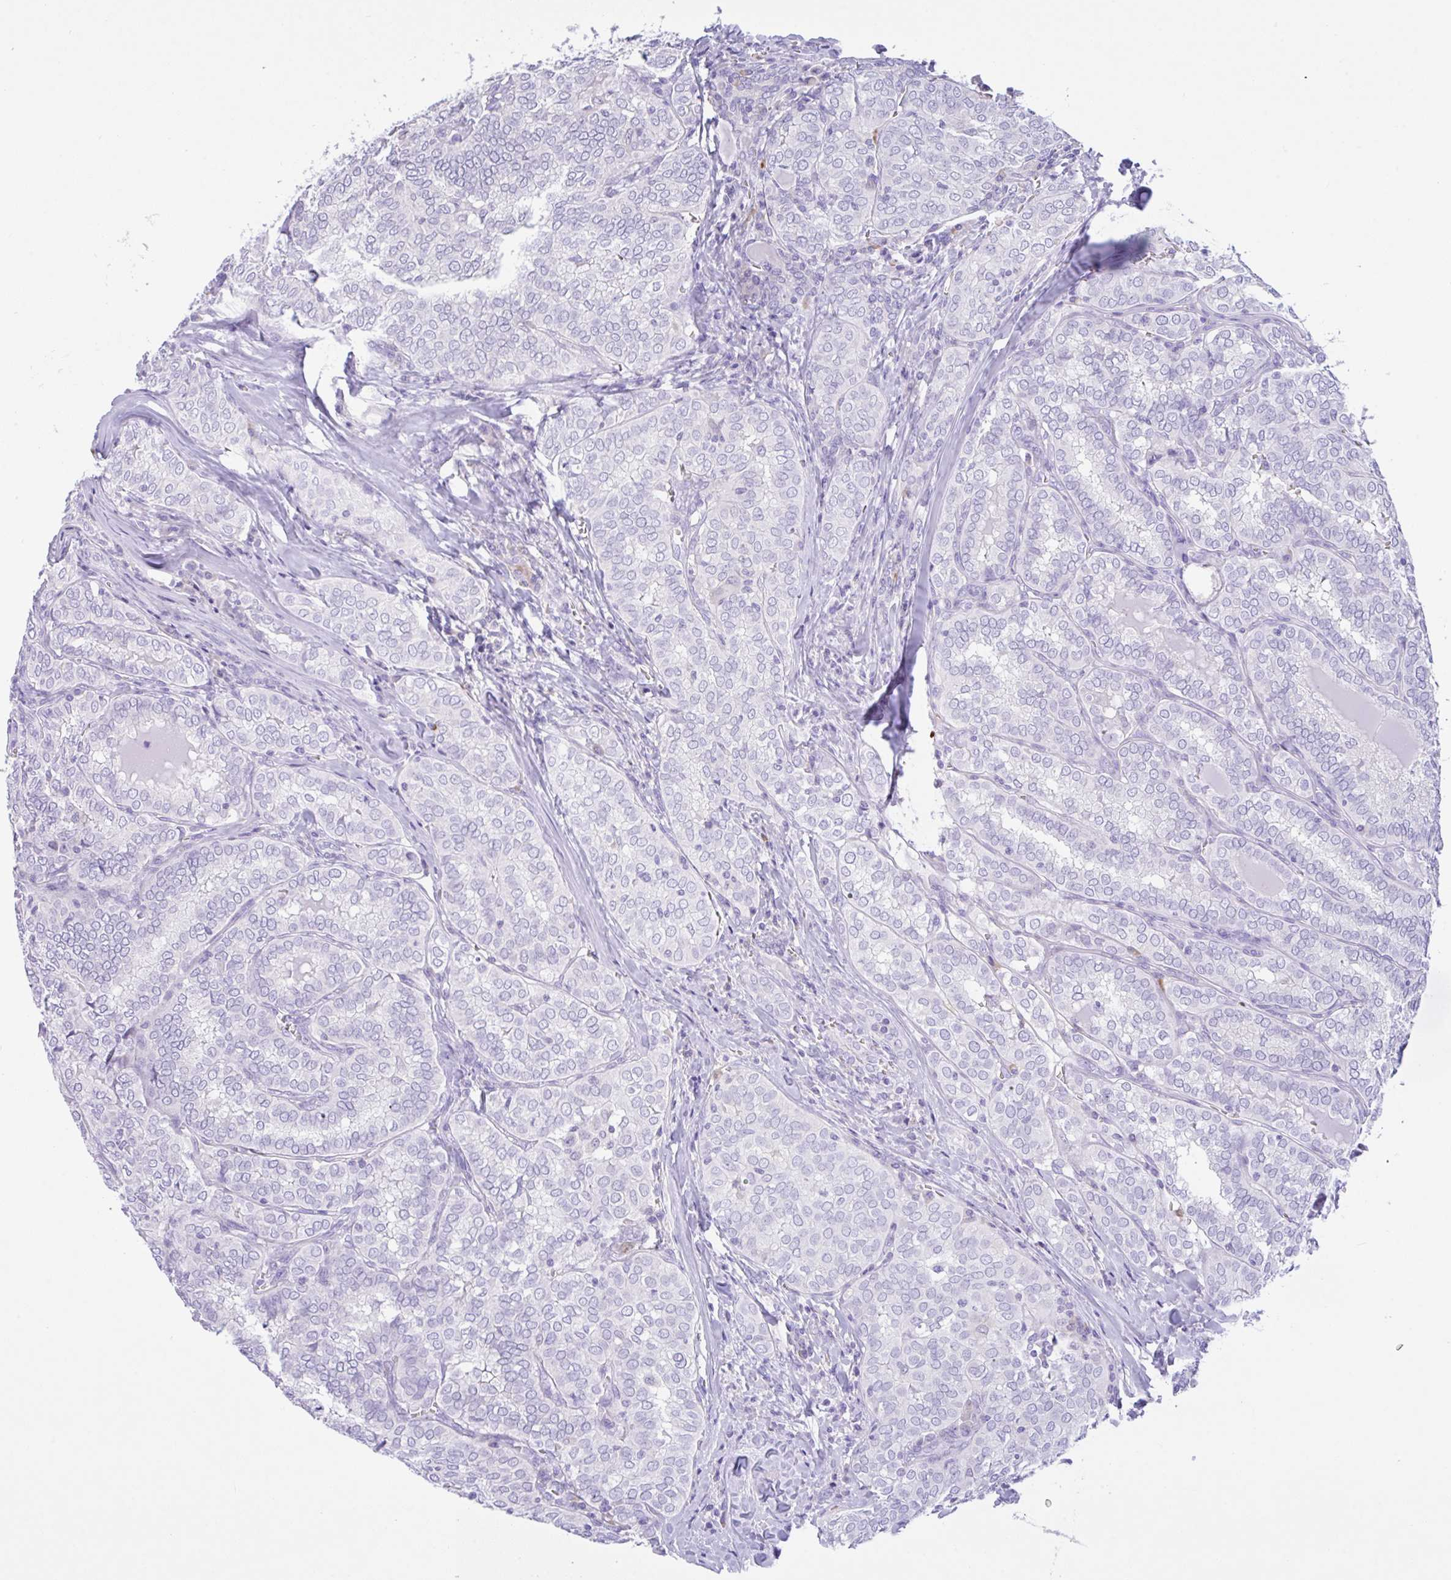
{"staining": {"intensity": "negative", "quantity": "none", "location": "none"}, "tissue": "thyroid cancer", "cell_type": "Tumor cells", "image_type": "cancer", "snomed": [{"axis": "morphology", "description": "Papillary adenocarcinoma, NOS"}, {"axis": "topography", "description": "Thyroid gland"}], "caption": "An image of human papillary adenocarcinoma (thyroid) is negative for staining in tumor cells.", "gene": "NCF1", "patient": {"sex": "female", "age": 30}}